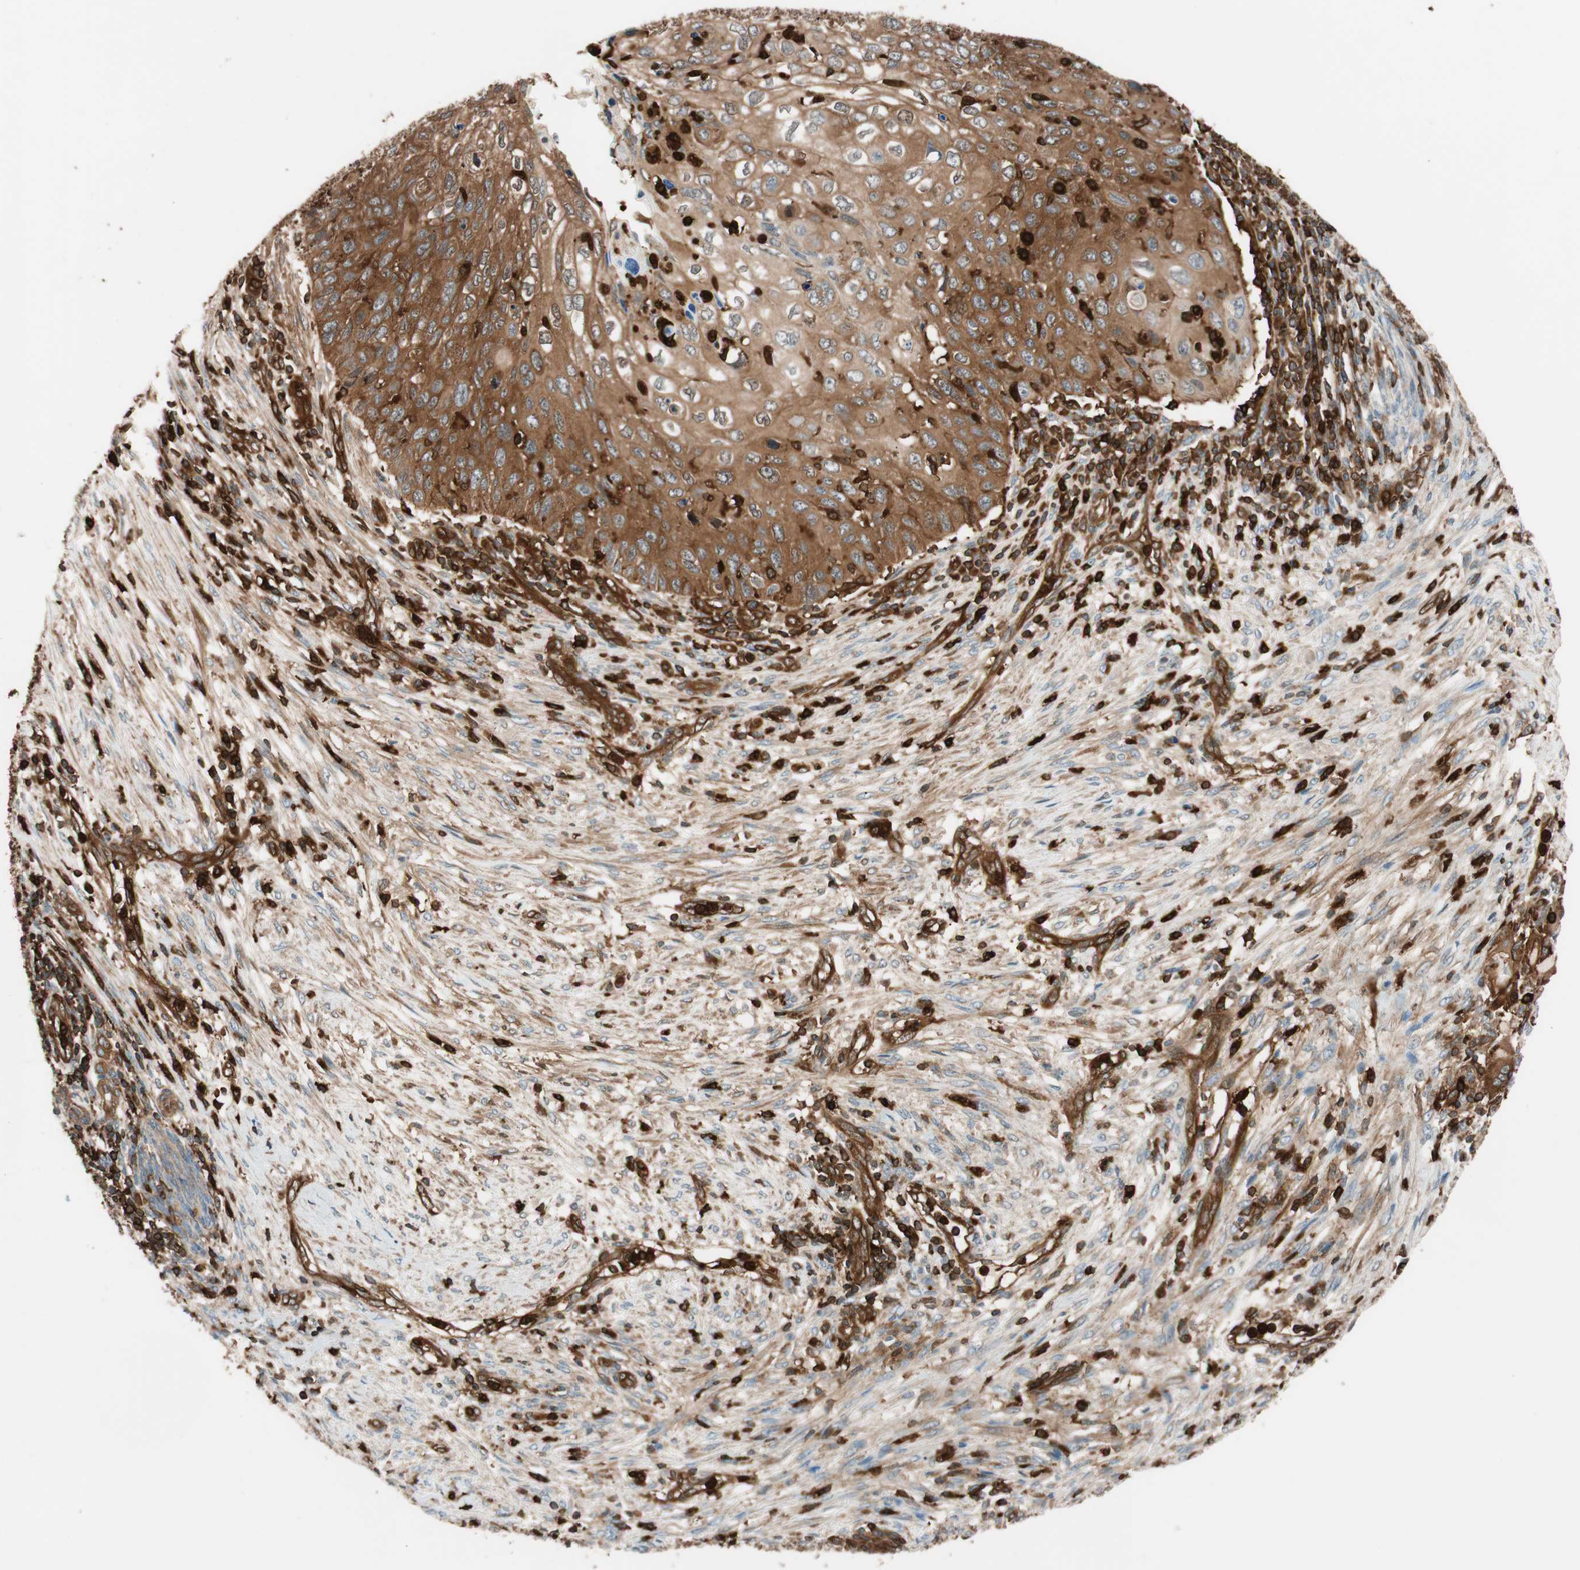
{"staining": {"intensity": "strong", "quantity": ">75%", "location": "cytoplasmic/membranous"}, "tissue": "cervical cancer", "cell_type": "Tumor cells", "image_type": "cancer", "snomed": [{"axis": "morphology", "description": "Squamous cell carcinoma, NOS"}, {"axis": "topography", "description": "Cervix"}], "caption": "Immunohistochemical staining of human cervical squamous cell carcinoma shows high levels of strong cytoplasmic/membranous expression in about >75% of tumor cells.", "gene": "VASP", "patient": {"sex": "female", "age": 70}}